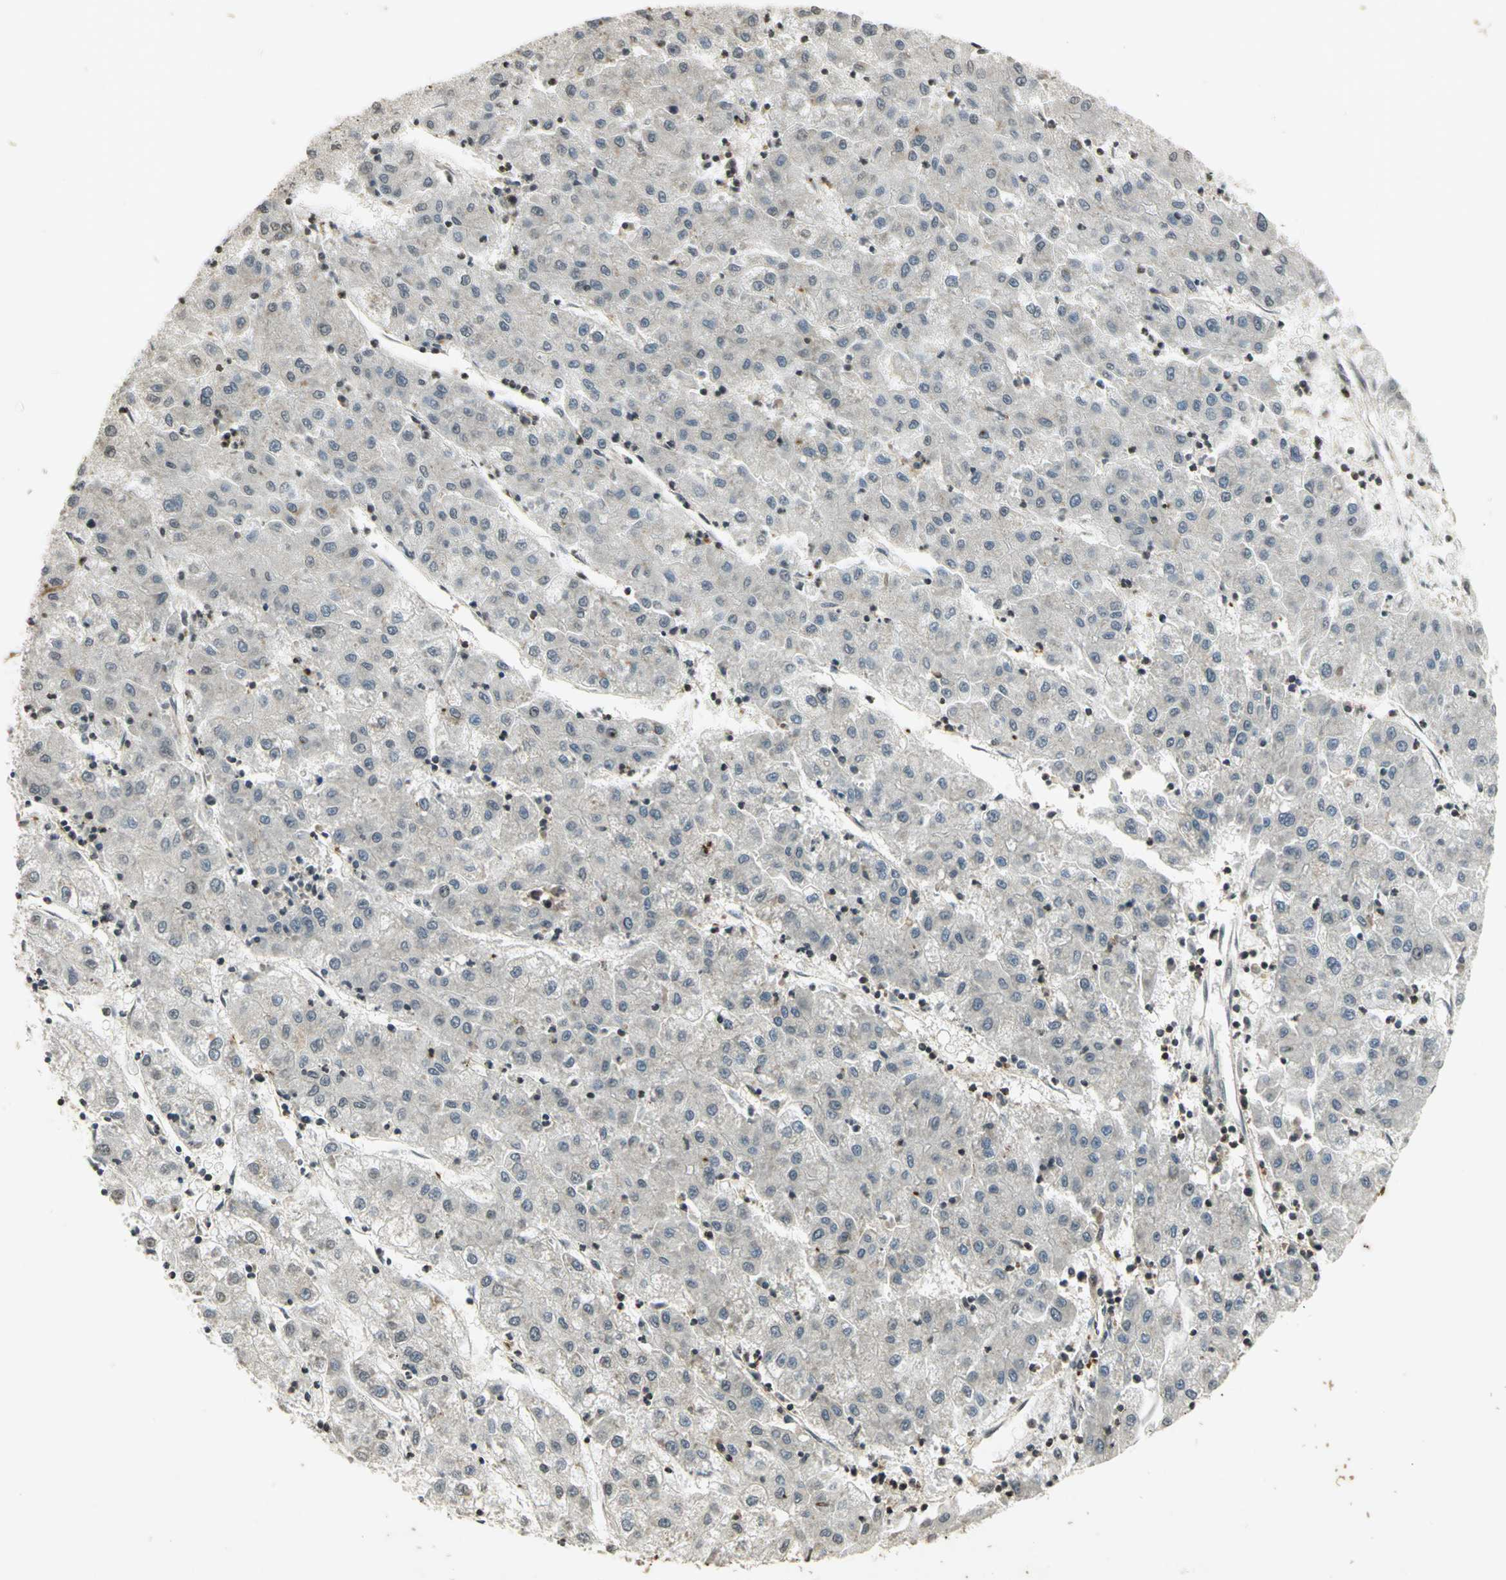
{"staining": {"intensity": "negative", "quantity": "none", "location": "none"}, "tissue": "liver cancer", "cell_type": "Tumor cells", "image_type": "cancer", "snomed": [{"axis": "morphology", "description": "Carcinoma, Hepatocellular, NOS"}, {"axis": "topography", "description": "Liver"}], "caption": "Micrograph shows no protein positivity in tumor cells of liver hepatocellular carcinoma tissue. (Immunohistochemistry, brightfield microscopy, high magnification).", "gene": "IL16", "patient": {"sex": "male", "age": 72}}